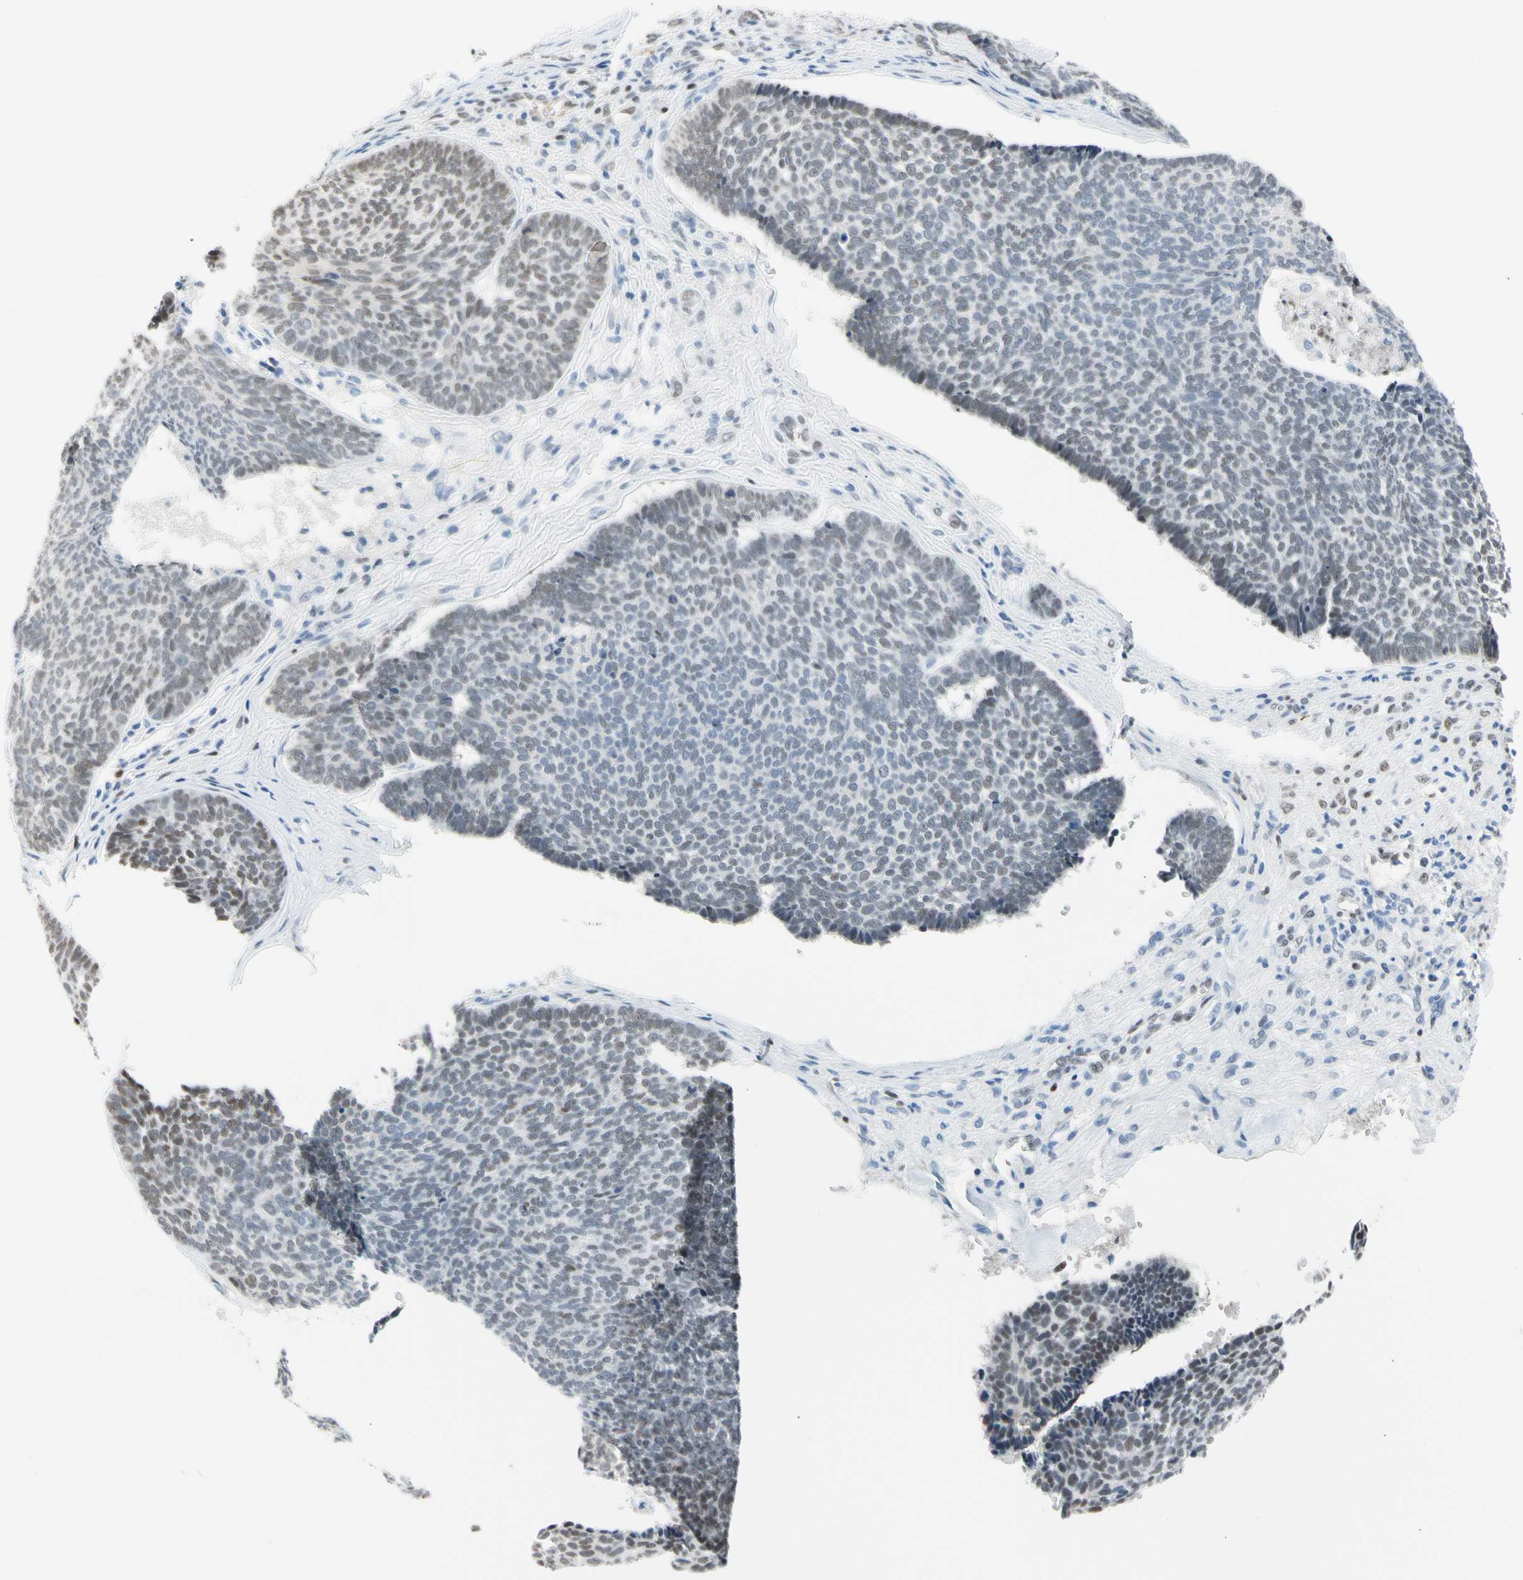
{"staining": {"intensity": "weak", "quantity": "<25%", "location": "nuclear"}, "tissue": "skin cancer", "cell_type": "Tumor cells", "image_type": "cancer", "snomed": [{"axis": "morphology", "description": "Basal cell carcinoma"}, {"axis": "topography", "description": "Skin"}], "caption": "The photomicrograph shows no significant staining in tumor cells of skin basal cell carcinoma. (DAB (3,3'-diaminobenzidine) immunohistochemistry (IHC), high magnification).", "gene": "NFIA", "patient": {"sex": "male", "age": 84}}